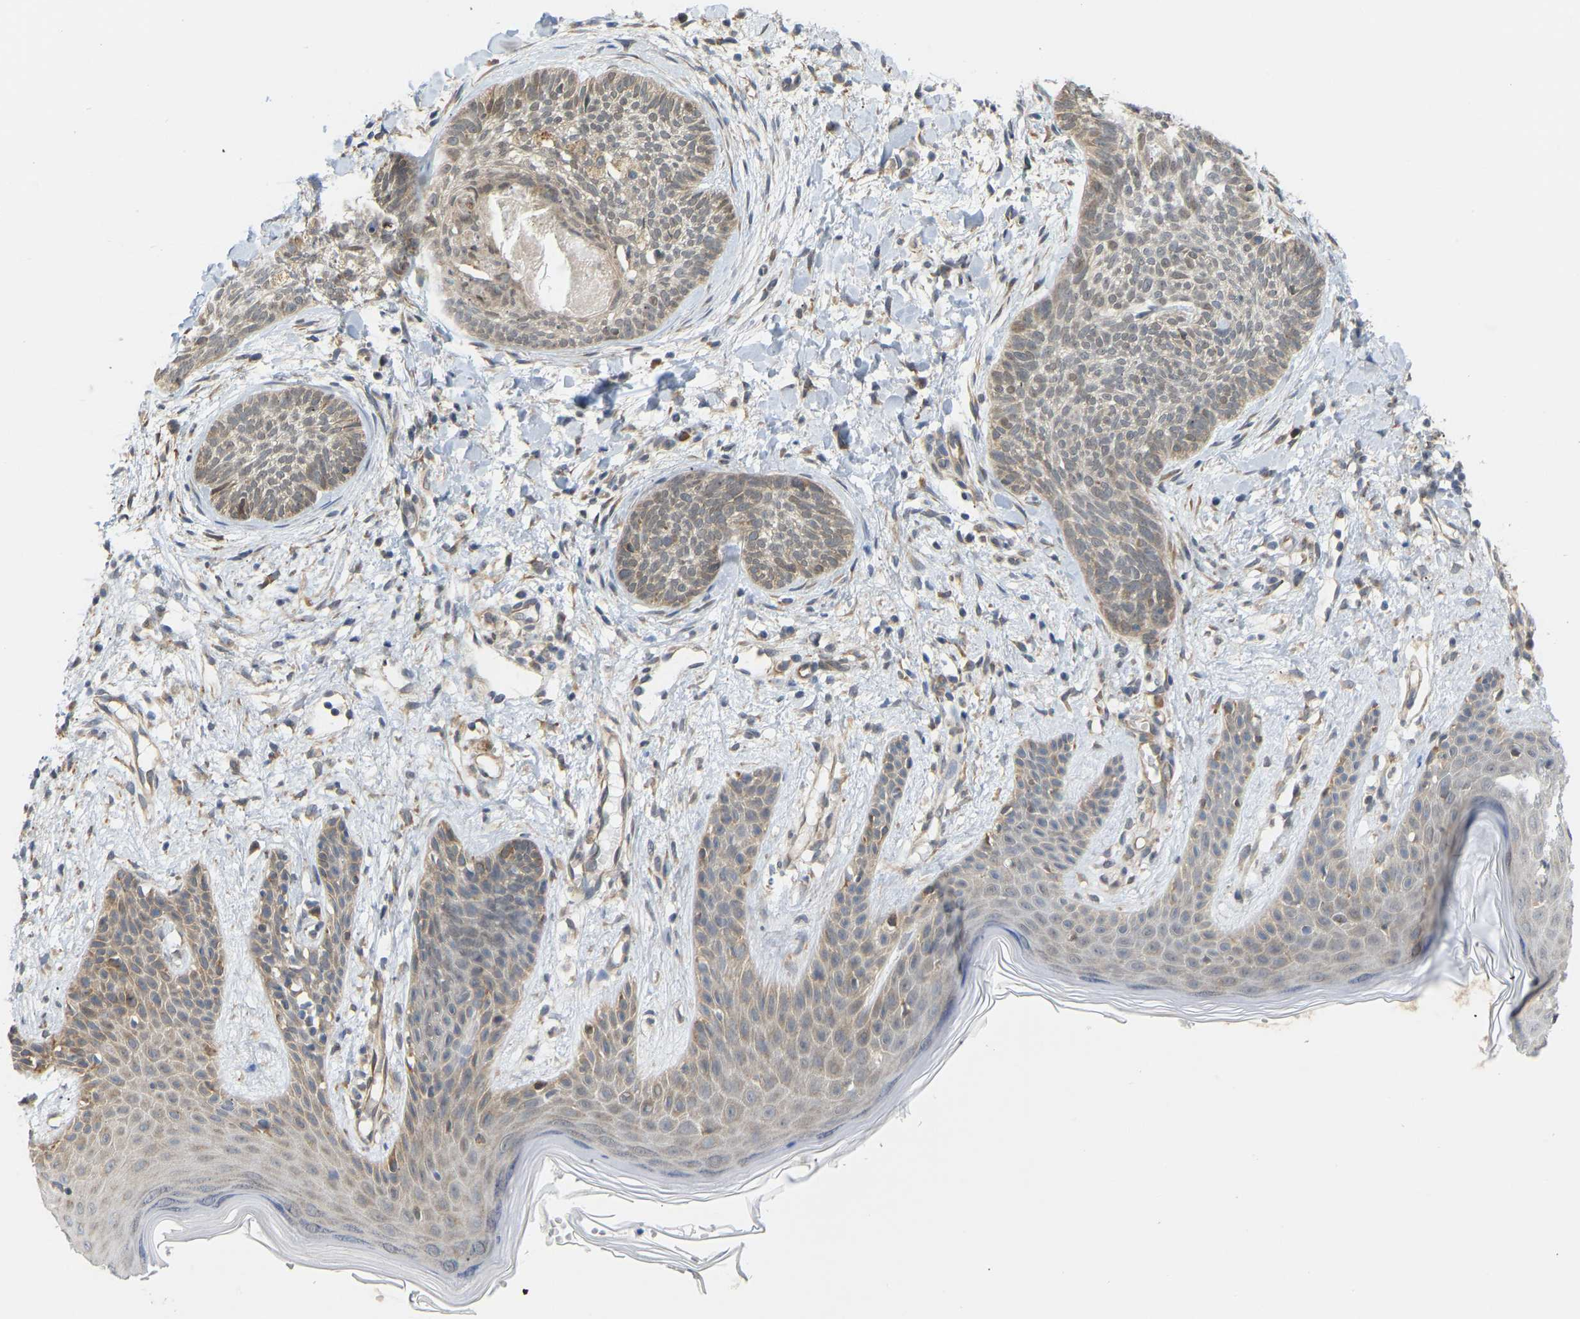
{"staining": {"intensity": "weak", "quantity": ">75%", "location": "cytoplasmic/membranous"}, "tissue": "skin cancer", "cell_type": "Tumor cells", "image_type": "cancer", "snomed": [{"axis": "morphology", "description": "Basal cell carcinoma"}, {"axis": "topography", "description": "Skin"}], "caption": "This image displays skin basal cell carcinoma stained with IHC to label a protein in brown. The cytoplasmic/membranous of tumor cells show weak positivity for the protein. Nuclei are counter-stained blue.", "gene": "BEND3", "patient": {"sex": "female", "age": 59}}